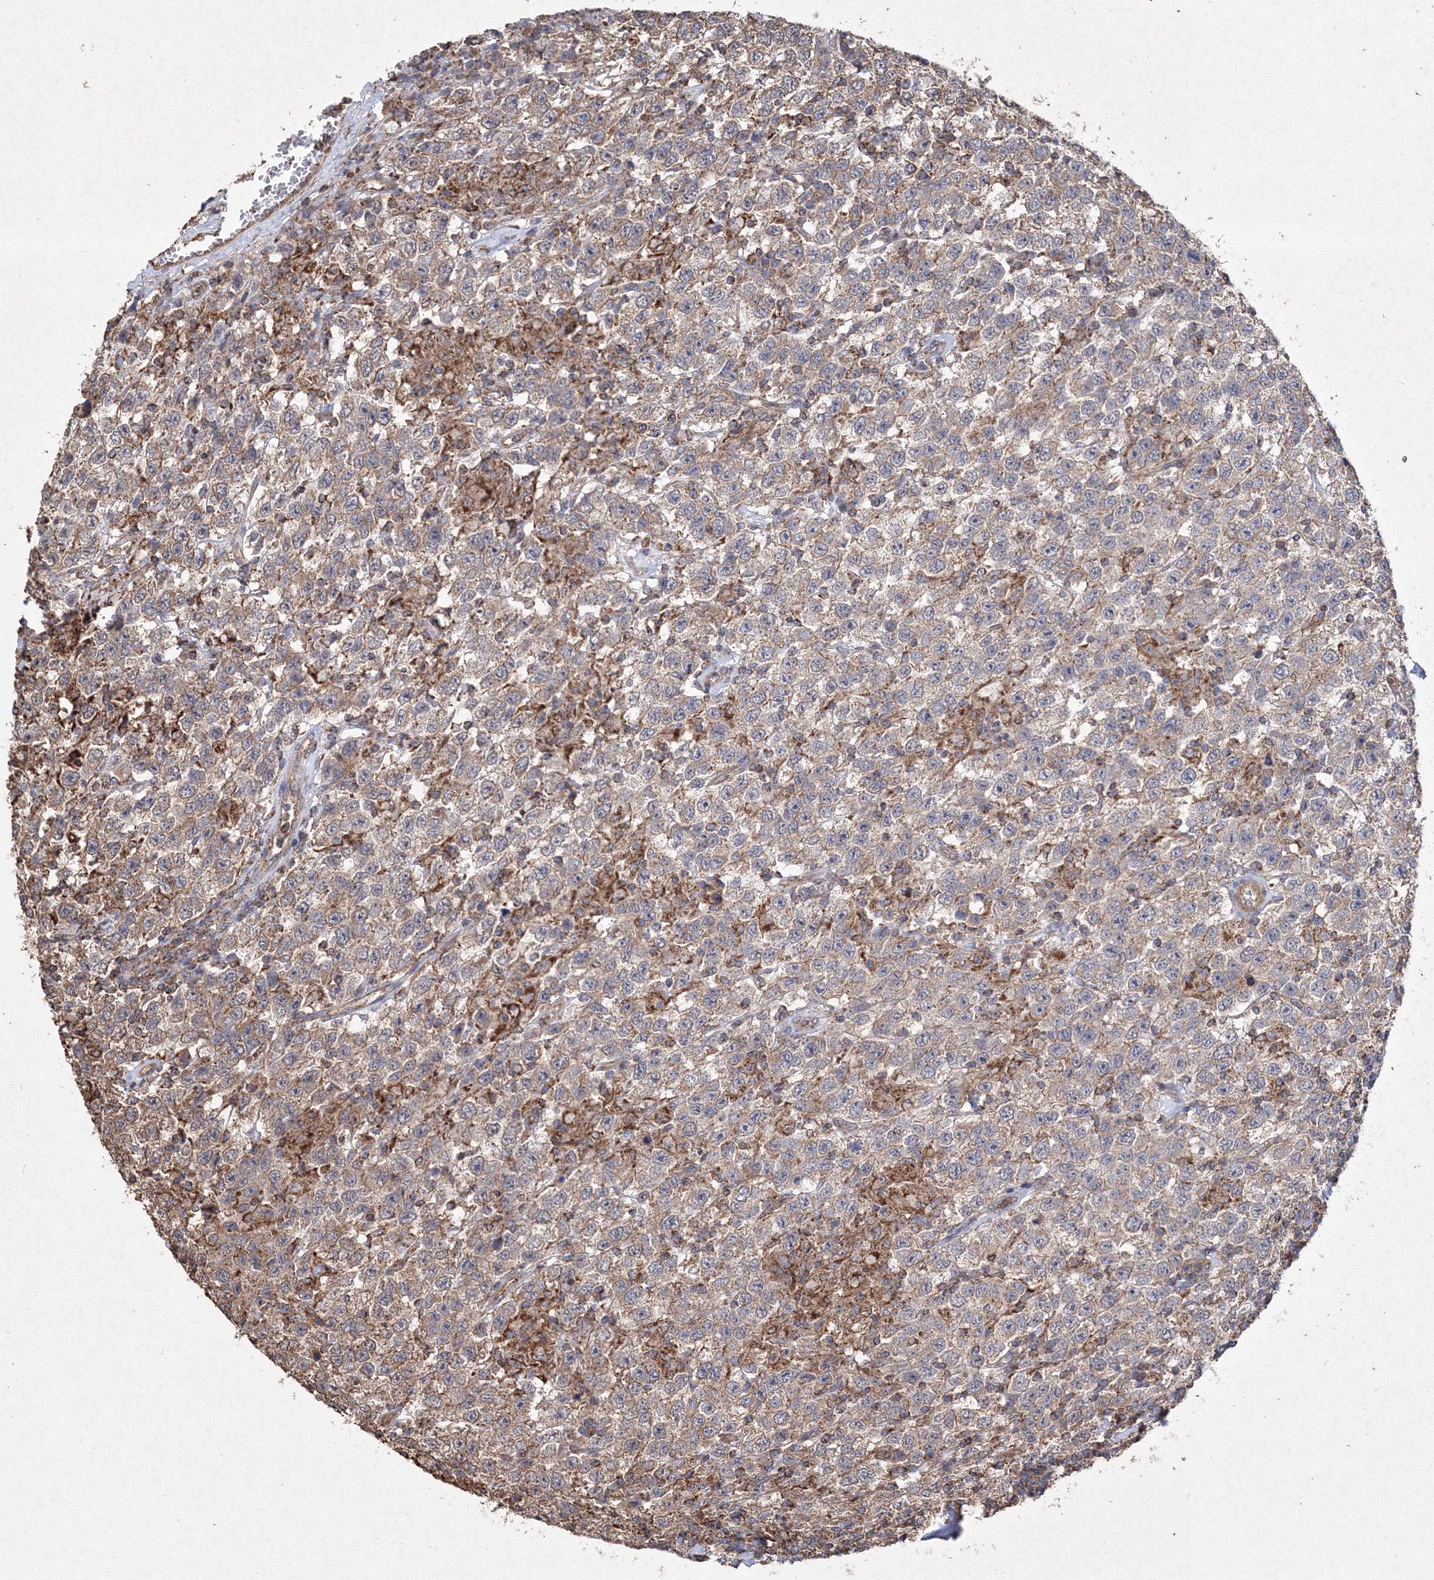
{"staining": {"intensity": "weak", "quantity": "25%-75%", "location": "cytoplasmic/membranous"}, "tissue": "testis cancer", "cell_type": "Tumor cells", "image_type": "cancer", "snomed": [{"axis": "morphology", "description": "Seminoma, NOS"}, {"axis": "topography", "description": "Testis"}], "caption": "Weak cytoplasmic/membranous protein expression is present in approximately 25%-75% of tumor cells in testis cancer. The staining was performed using DAB (3,3'-diaminobenzidine), with brown indicating positive protein expression. Nuclei are stained blue with hematoxylin.", "gene": "TMEM139", "patient": {"sex": "male", "age": 41}}